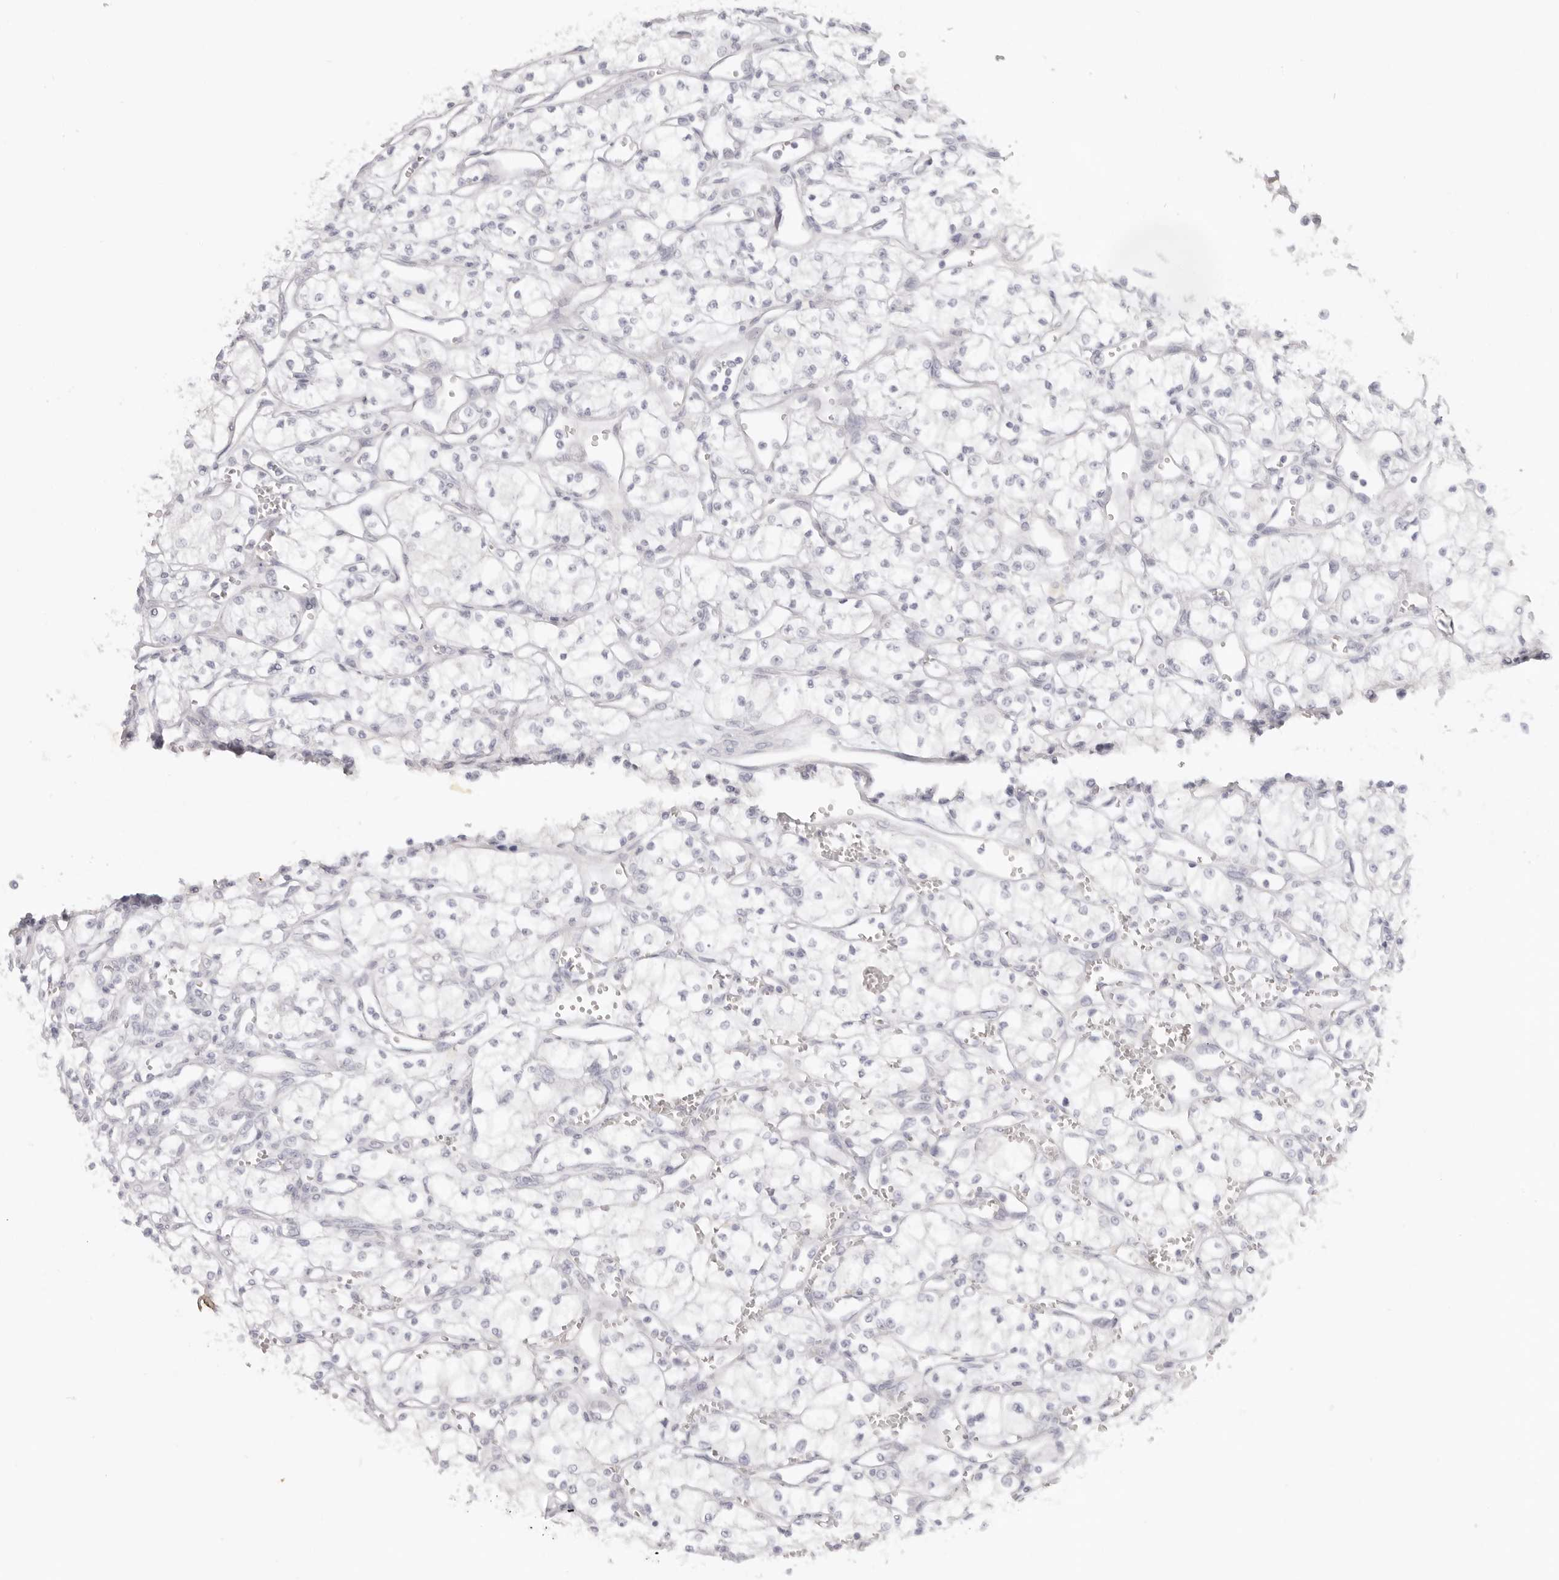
{"staining": {"intensity": "negative", "quantity": "none", "location": "none"}, "tissue": "renal cancer", "cell_type": "Tumor cells", "image_type": "cancer", "snomed": [{"axis": "morphology", "description": "Adenocarcinoma, NOS"}, {"axis": "topography", "description": "Kidney"}], "caption": "An IHC photomicrograph of renal cancer is shown. There is no staining in tumor cells of renal cancer.", "gene": "RXFP1", "patient": {"sex": "male", "age": 59}}